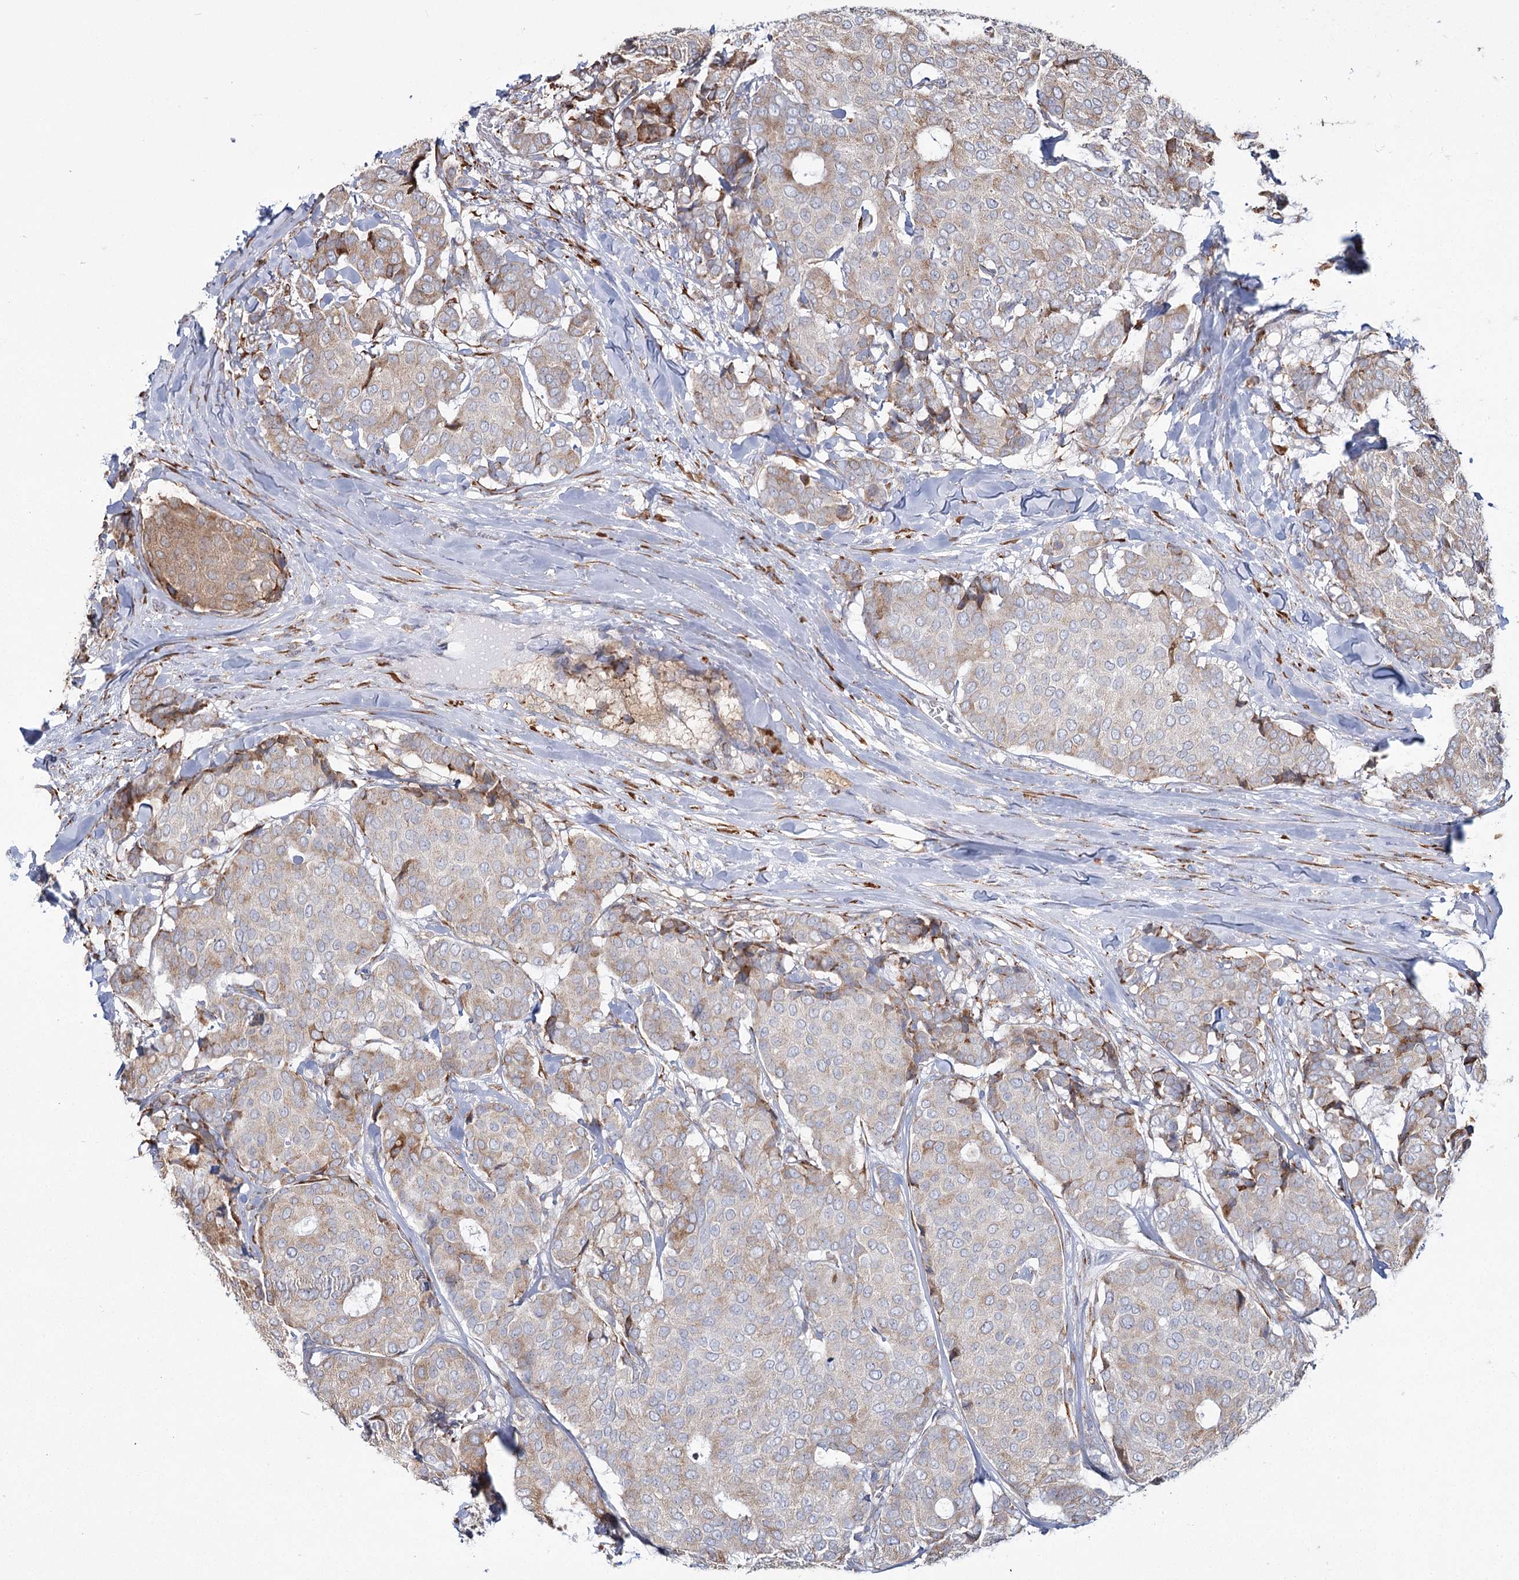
{"staining": {"intensity": "moderate", "quantity": "25%-75%", "location": "cytoplasmic/membranous"}, "tissue": "breast cancer", "cell_type": "Tumor cells", "image_type": "cancer", "snomed": [{"axis": "morphology", "description": "Duct carcinoma"}, {"axis": "topography", "description": "Breast"}], "caption": "An image showing moderate cytoplasmic/membranous expression in about 25%-75% of tumor cells in breast cancer, as visualized by brown immunohistochemical staining.", "gene": "ZCCHC9", "patient": {"sex": "female", "age": 75}}